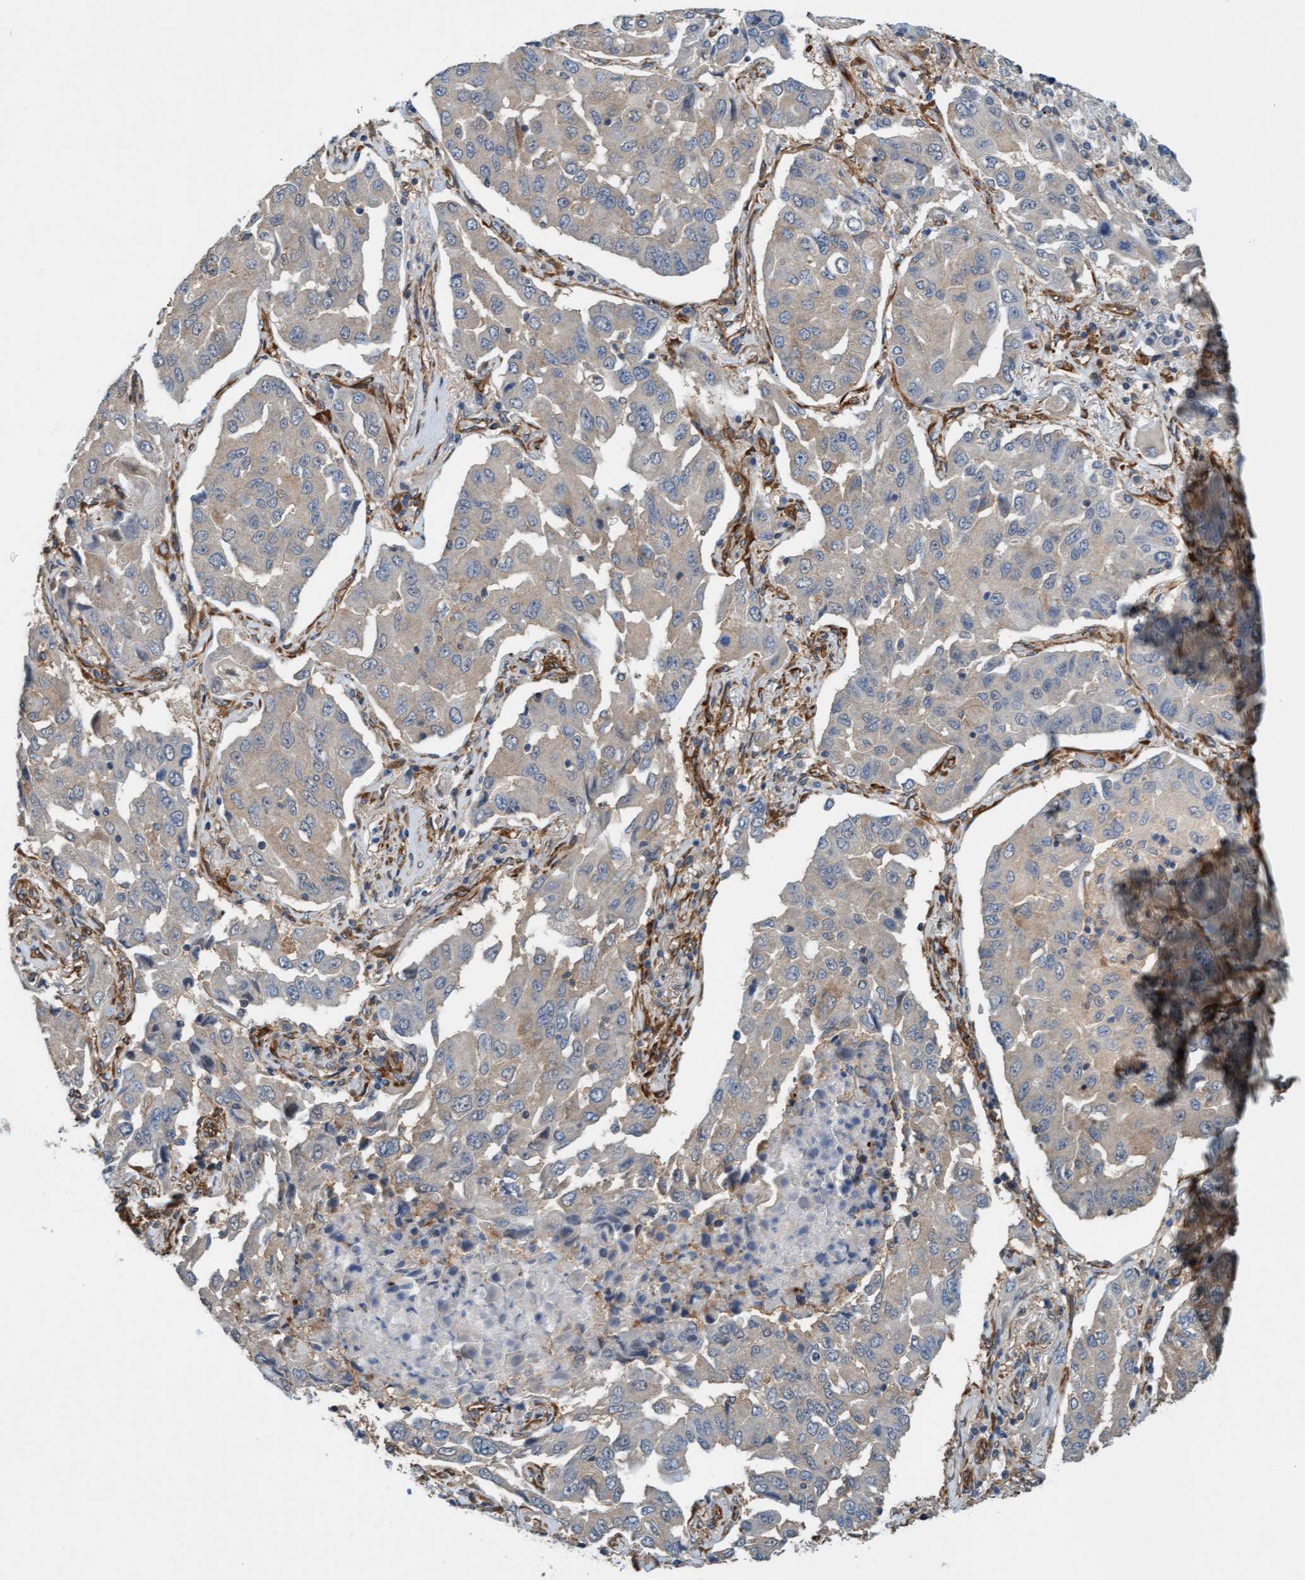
{"staining": {"intensity": "weak", "quantity": "<25%", "location": "cytoplasmic/membranous"}, "tissue": "lung cancer", "cell_type": "Tumor cells", "image_type": "cancer", "snomed": [{"axis": "morphology", "description": "Adenocarcinoma, NOS"}, {"axis": "topography", "description": "Lung"}], "caption": "Micrograph shows no protein staining in tumor cells of lung cancer (adenocarcinoma) tissue.", "gene": "FMNL3", "patient": {"sex": "female", "age": 65}}